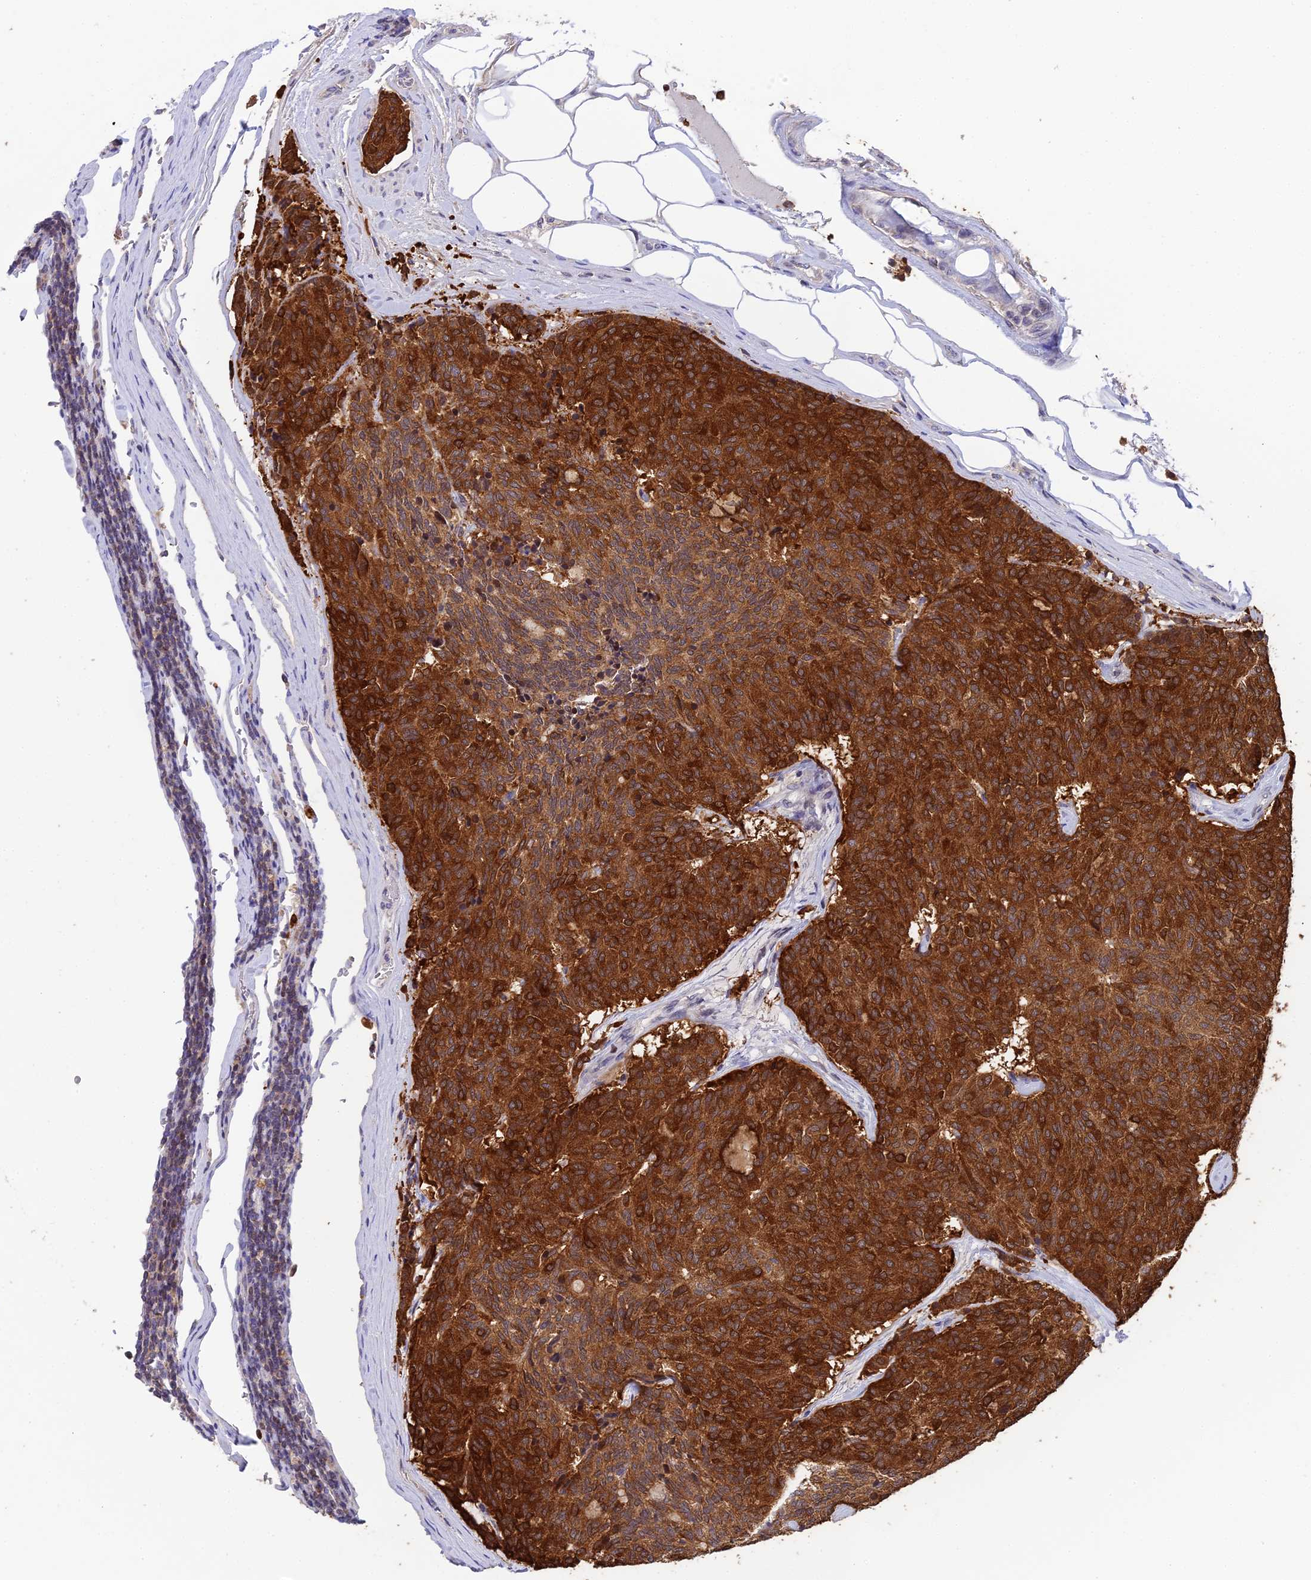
{"staining": {"intensity": "strong", "quantity": ">75%", "location": "cytoplasmic/membranous"}, "tissue": "carcinoid", "cell_type": "Tumor cells", "image_type": "cancer", "snomed": [{"axis": "morphology", "description": "Carcinoid, malignant, NOS"}, {"axis": "topography", "description": "Pancreas"}], "caption": "Immunohistochemical staining of carcinoid shows high levels of strong cytoplasmic/membranous staining in approximately >75% of tumor cells. (DAB (3,3'-diaminobenzidine) IHC with brightfield microscopy, high magnification).", "gene": "ELOA2", "patient": {"sex": "female", "age": 54}}